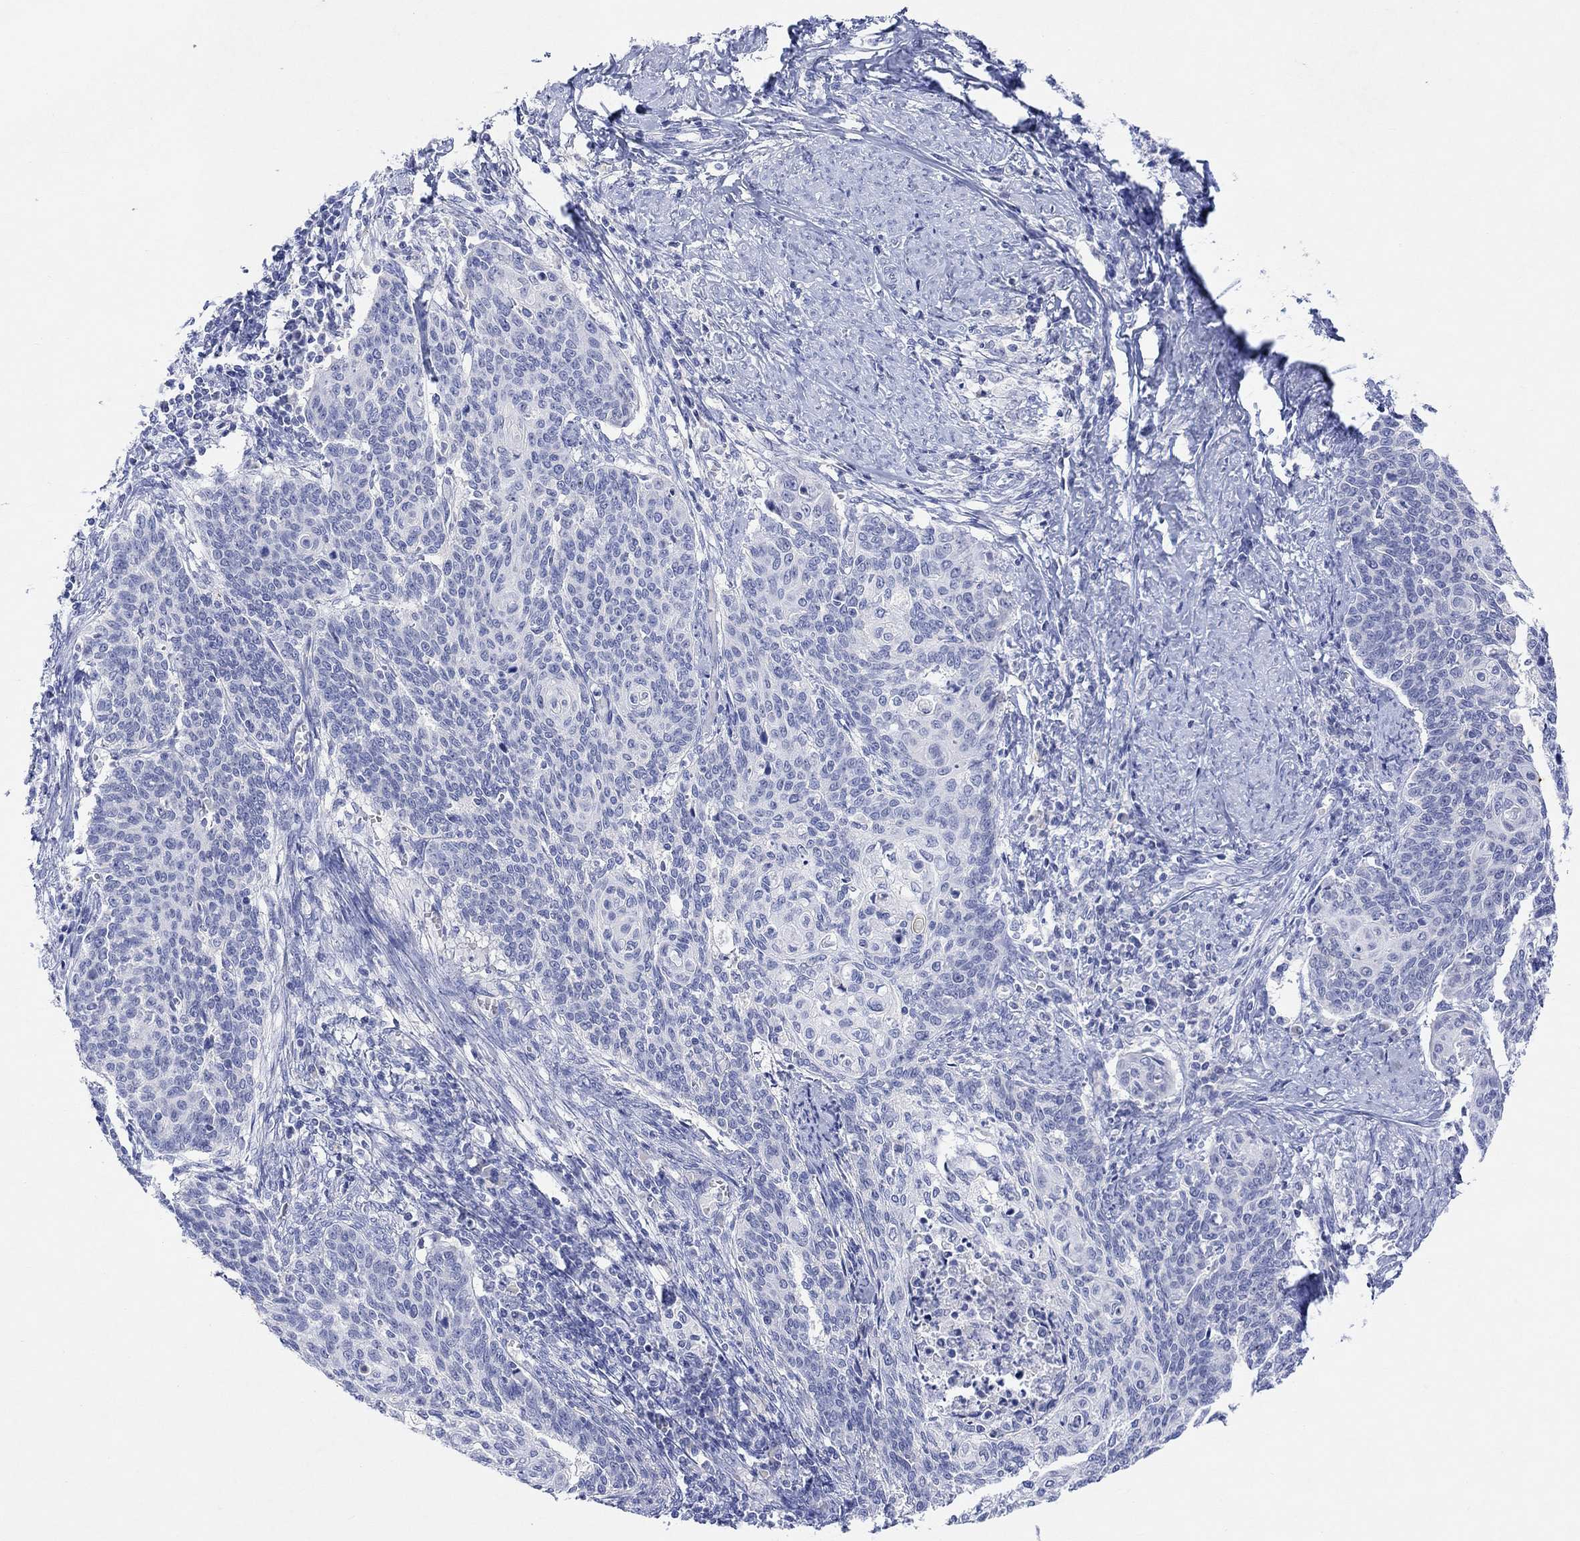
{"staining": {"intensity": "negative", "quantity": "none", "location": "none"}, "tissue": "cervical cancer", "cell_type": "Tumor cells", "image_type": "cancer", "snomed": [{"axis": "morphology", "description": "Normal tissue, NOS"}, {"axis": "morphology", "description": "Squamous cell carcinoma, NOS"}, {"axis": "topography", "description": "Cervix"}], "caption": "Human cervical squamous cell carcinoma stained for a protein using immunohistochemistry (IHC) displays no positivity in tumor cells.", "gene": "TYR", "patient": {"sex": "female", "age": 39}}